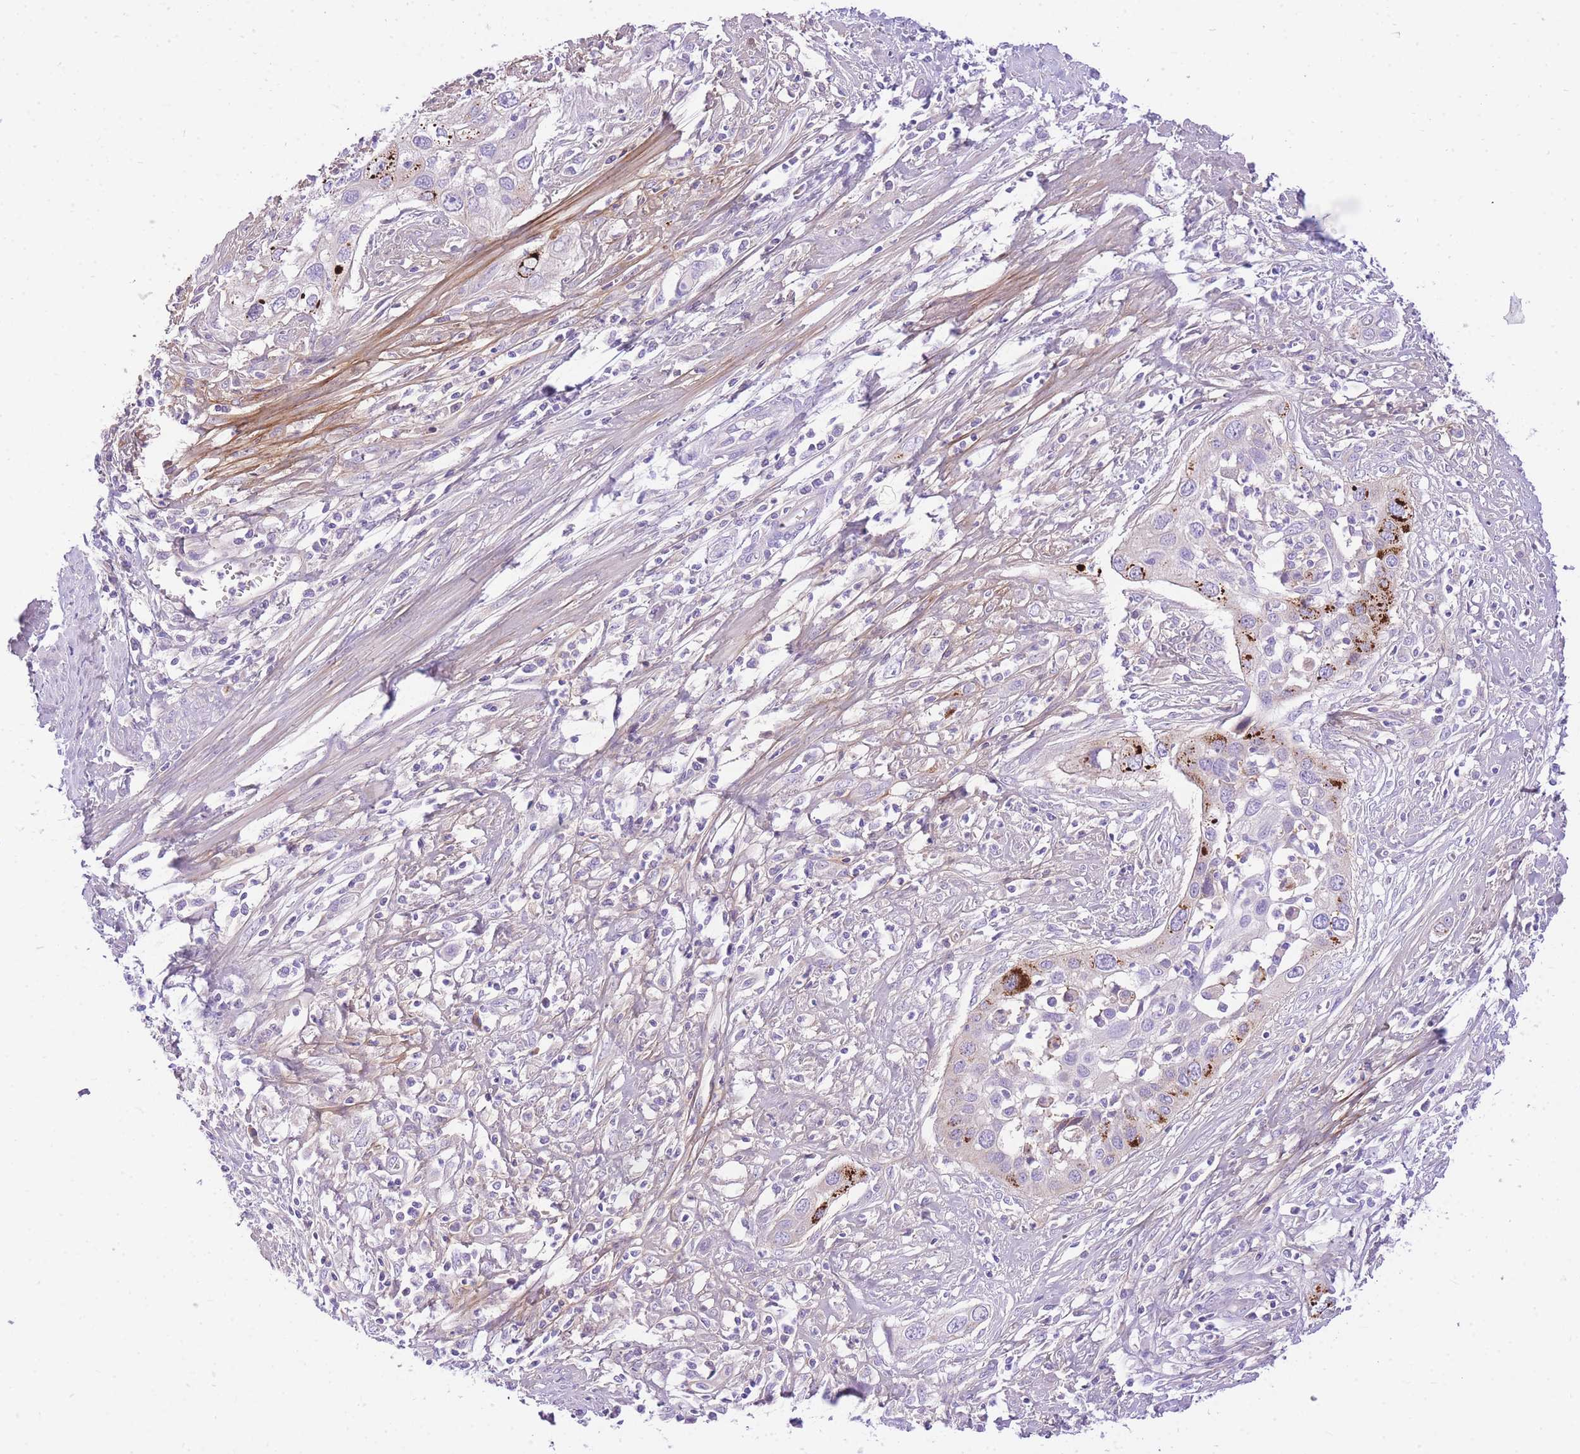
{"staining": {"intensity": "strong", "quantity": "<25%", "location": "cytoplasmic/membranous"}, "tissue": "cervical cancer", "cell_type": "Tumor cells", "image_type": "cancer", "snomed": [{"axis": "morphology", "description": "Squamous cell carcinoma, NOS"}, {"axis": "topography", "description": "Cervix"}], "caption": "Immunohistochemical staining of squamous cell carcinoma (cervical) exhibits medium levels of strong cytoplasmic/membranous protein expression in approximately <25% of tumor cells. (Stains: DAB in brown, nuclei in blue, Microscopy: brightfield microscopy at high magnification).", "gene": "LIPH", "patient": {"sex": "female", "age": 34}}